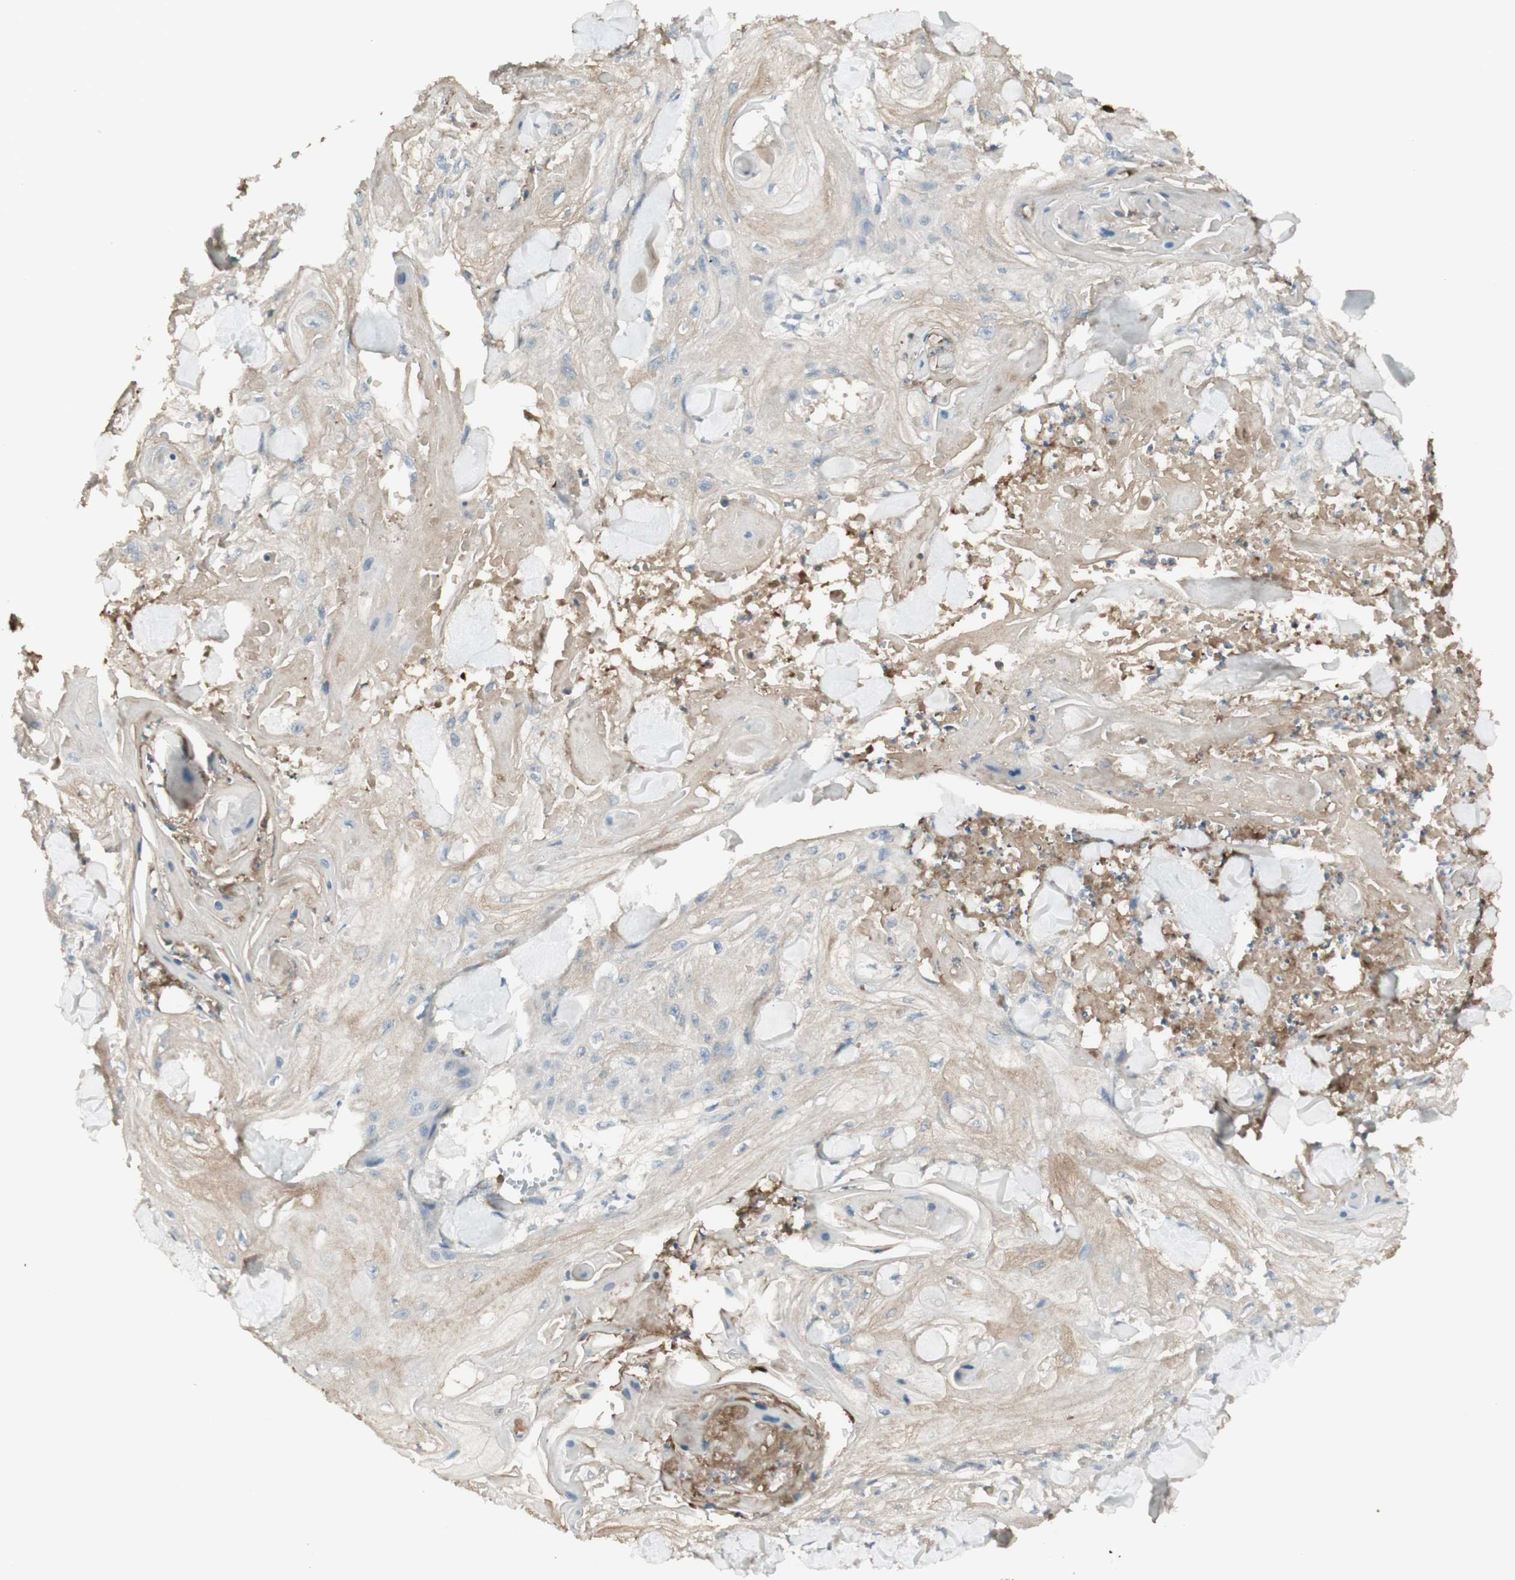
{"staining": {"intensity": "negative", "quantity": "none", "location": "none"}, "tissue": "skin cancer", "cell_type": "Tumor cells", "image_type": "cancer", "snomed": [{"axis": "morphology", "description": "Squamous cell carcinoma, NOS"}, {"axis": "topography", "description": "Skin"}], "caption": "Photomicrograph shows no protein staining in tumor cells of skin cancer tissue.", "gene": "IFNG", "patient": {"sex": "male", "age": 74}}